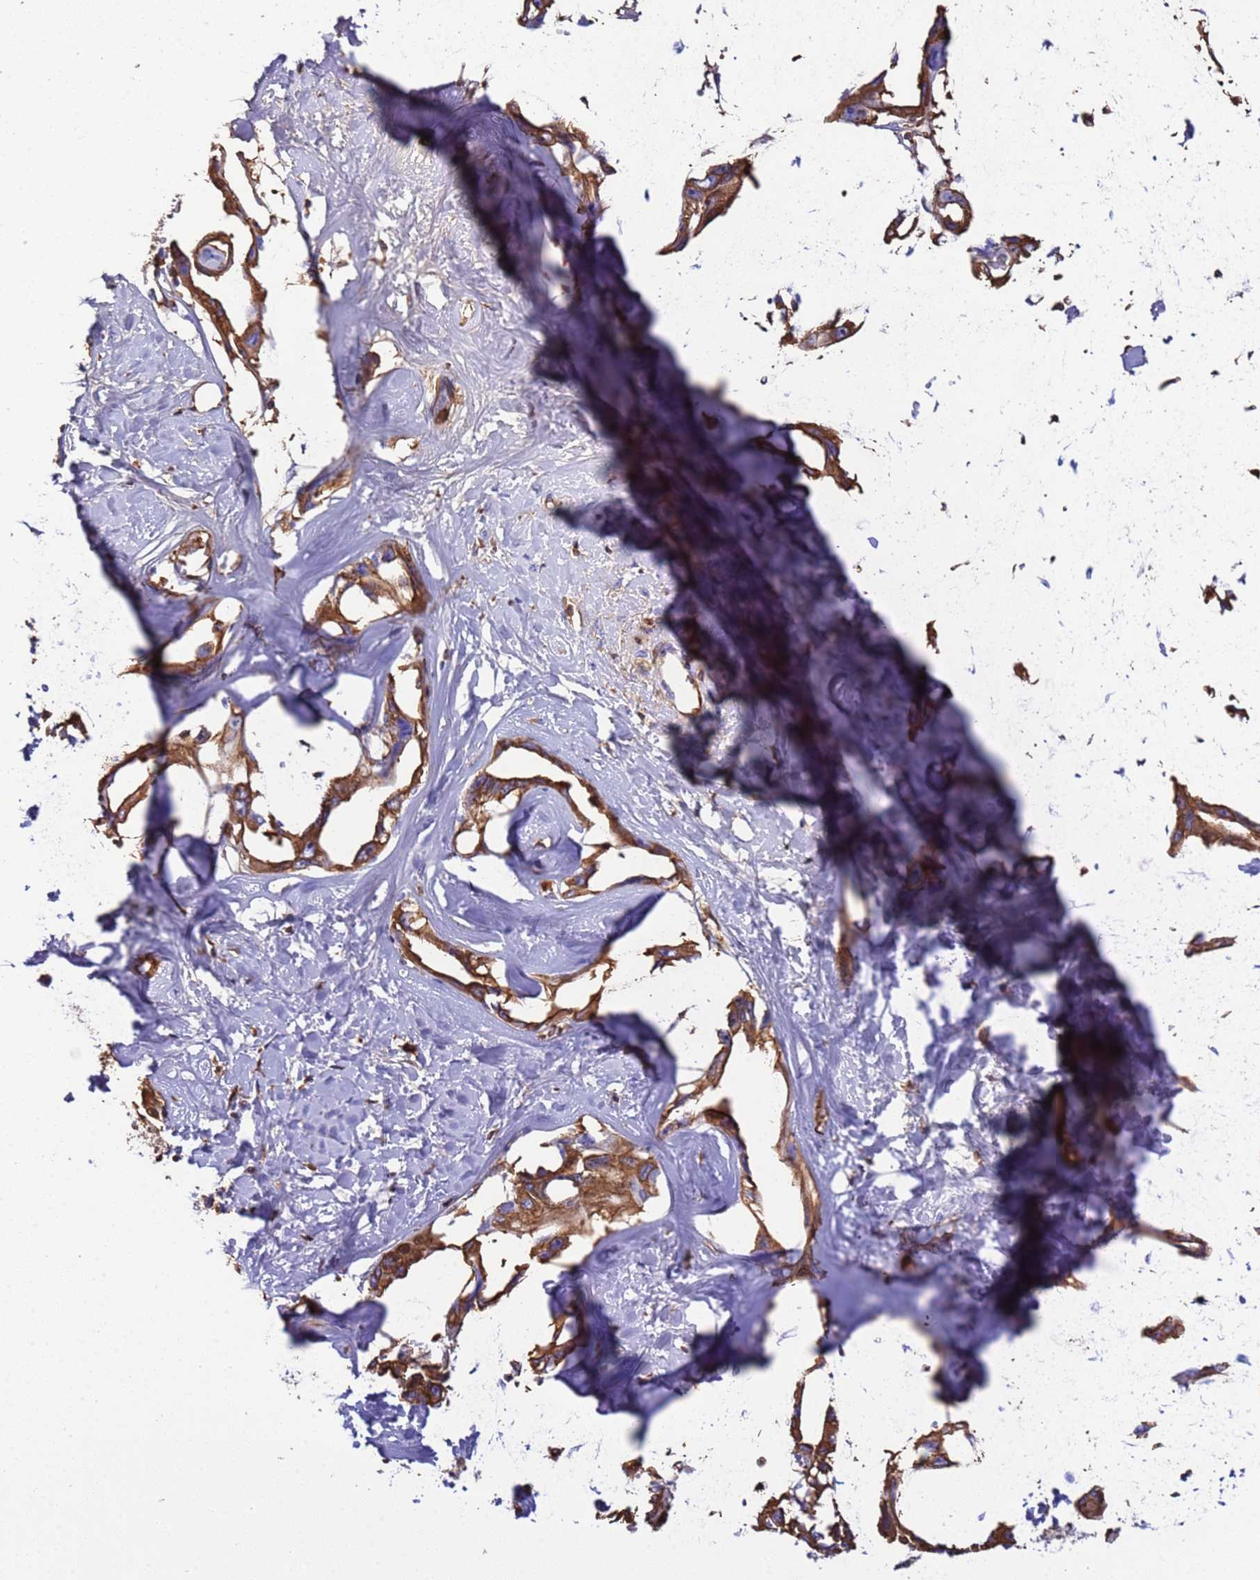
{"staining": {"intensity": "strong", "quantity": ">75%", "location": "cytoplasmic/membranous"}, "tissue": "liver cancer", "cell_type": "Tumor cells", "image_type": "cancer", "snomed": [{"axis": "morphology", "description": "Cholangiocarcinoma"}, {"axis": "topography", "description": "Liver"}], "caption": "A micrograph showing strong cytoplasmic/membranous positivity in about >75% of tumor cells in liver cancer (cholangiocarcinoma), as visualized by brown immunohistochemical staining.", "gene": "H1-7", "patient": {"sex": "male", "age": 59}}